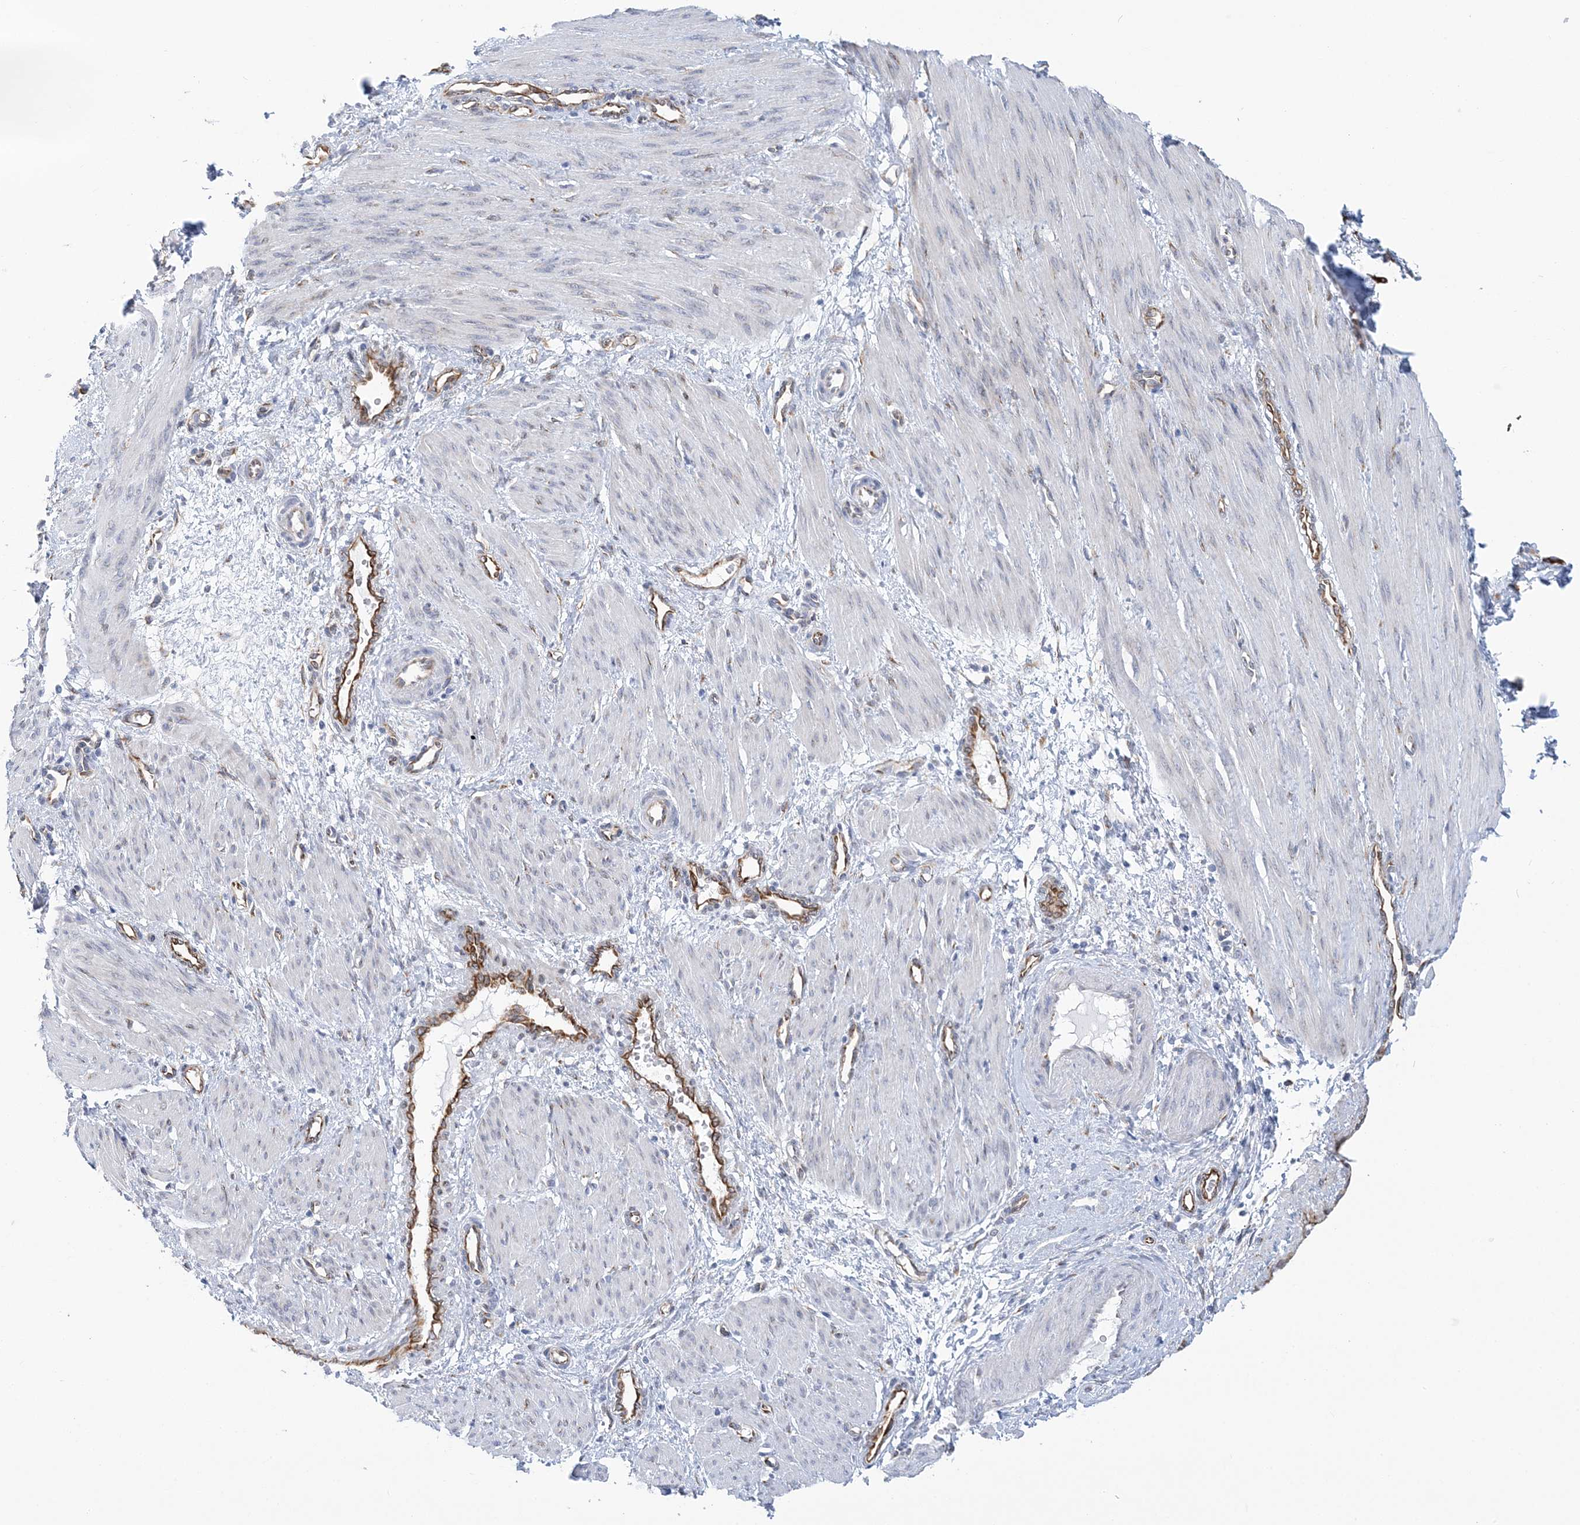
{"staining": {"intensity": "negative", "quantity": "none", "location": "none"}, "tissue": "smooth muscle", "cell_type": "Smooth muscle cells", "image_type": "normal", "snomed": [{"axis": "morphology", "description": "Normal tissue, NOS"}, {"axis": "topography", "description": "Endometrium"}], "caption": "High magnification brightfield microscopy of normal smooth muscle stained with DAB (brown) and counterstained with hematoxylin (blue): smooth muscle cells show no significant expression.", "gene": "PLEKHG4B", "patient": {"sex": "female", "age": 33}}